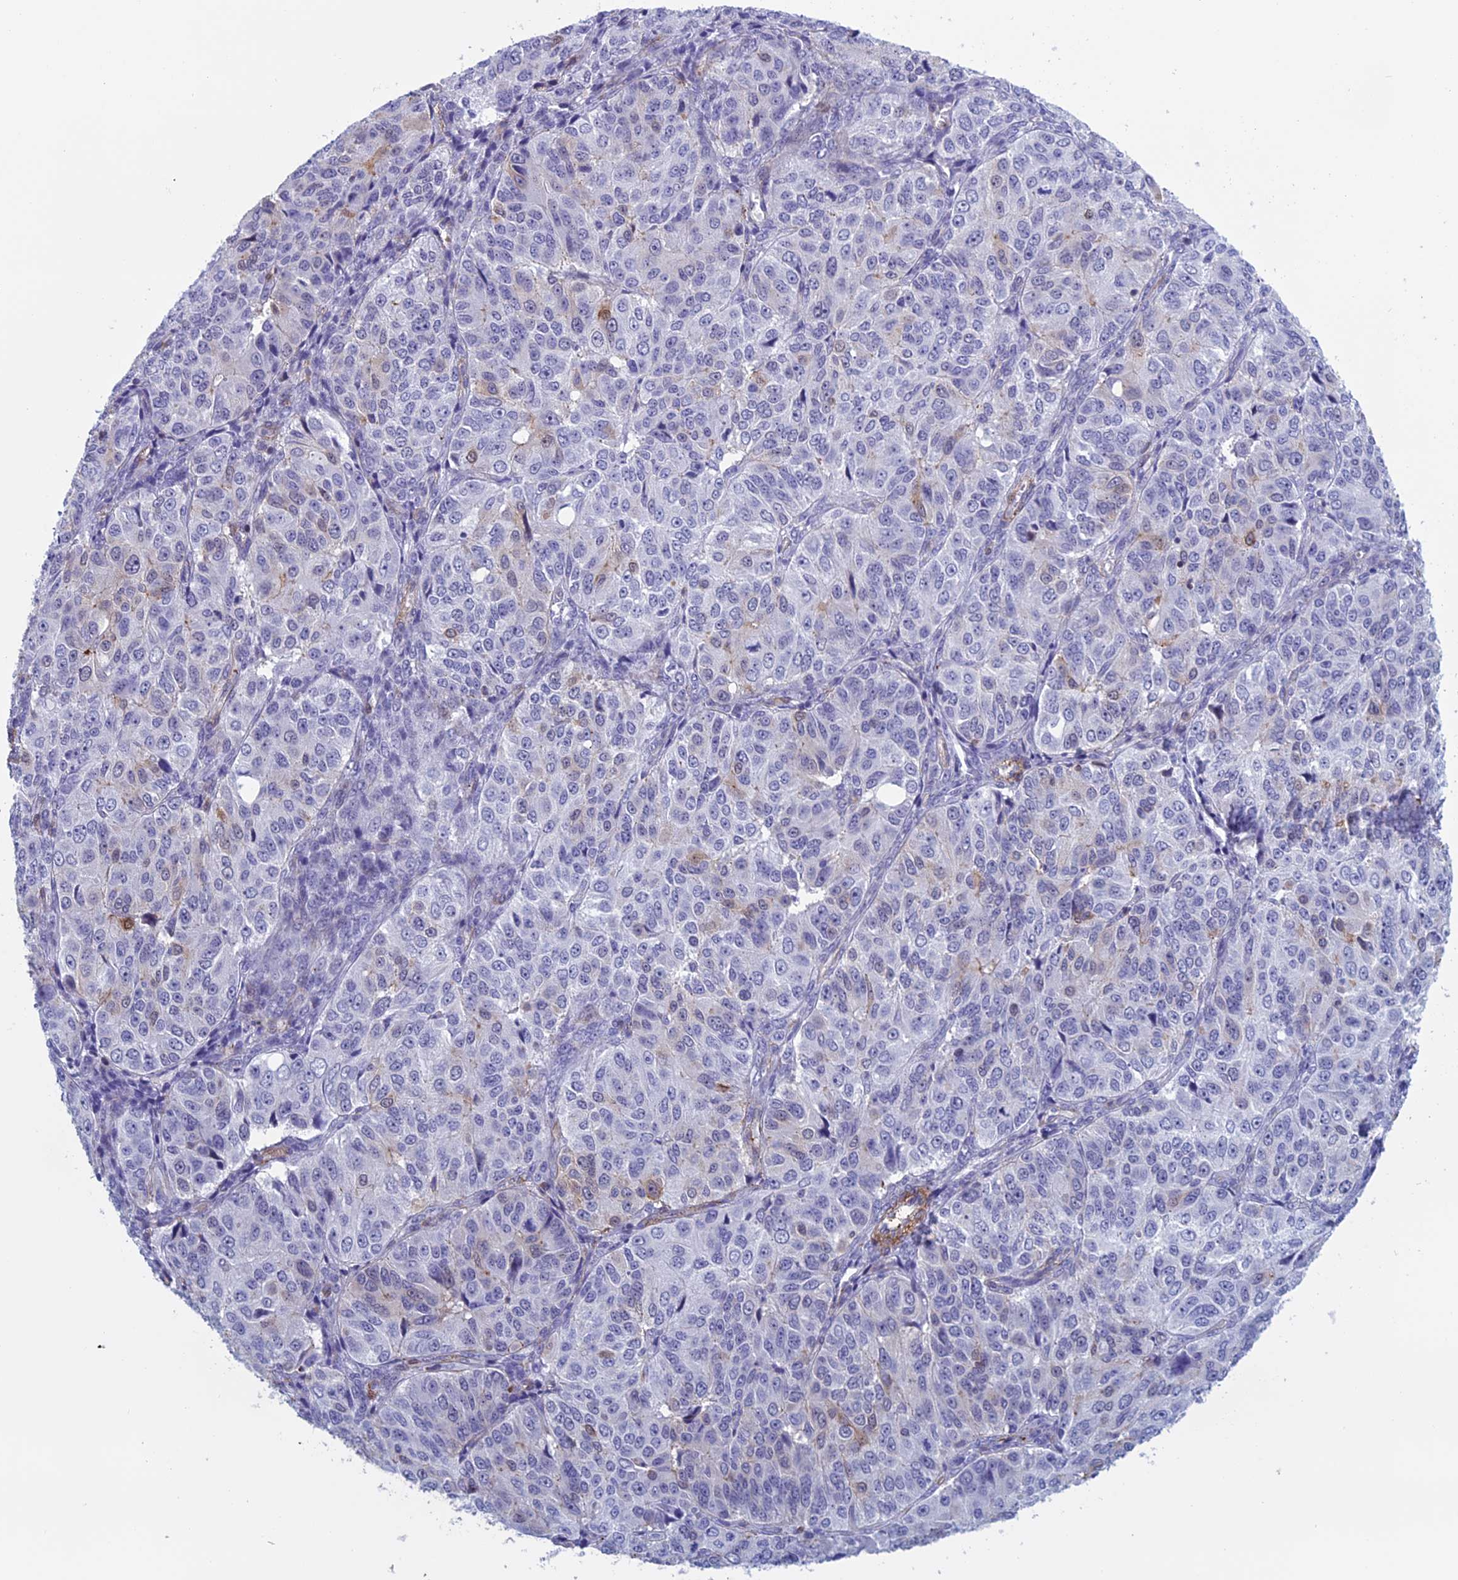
{"staining": {"intensity": "negative", "quantity": "none", "location": "none"}, "tissue": "ovarian cancer", "cell_type": "Tumor cells", "image_type": "cancer", "snomed": [{"axis": "morphology", "description": "Carcinoma, endometroid"}, {"axis": "topography", "description": "Ovary"}], "caption": "Immunohistochemistry photomicrograph of human ovarian cancer stained for a protein (brown), which reveals no staining in tumor cells.", "gene": "ANGPTL2", "patient": {"sex": "female", "age": 51}}